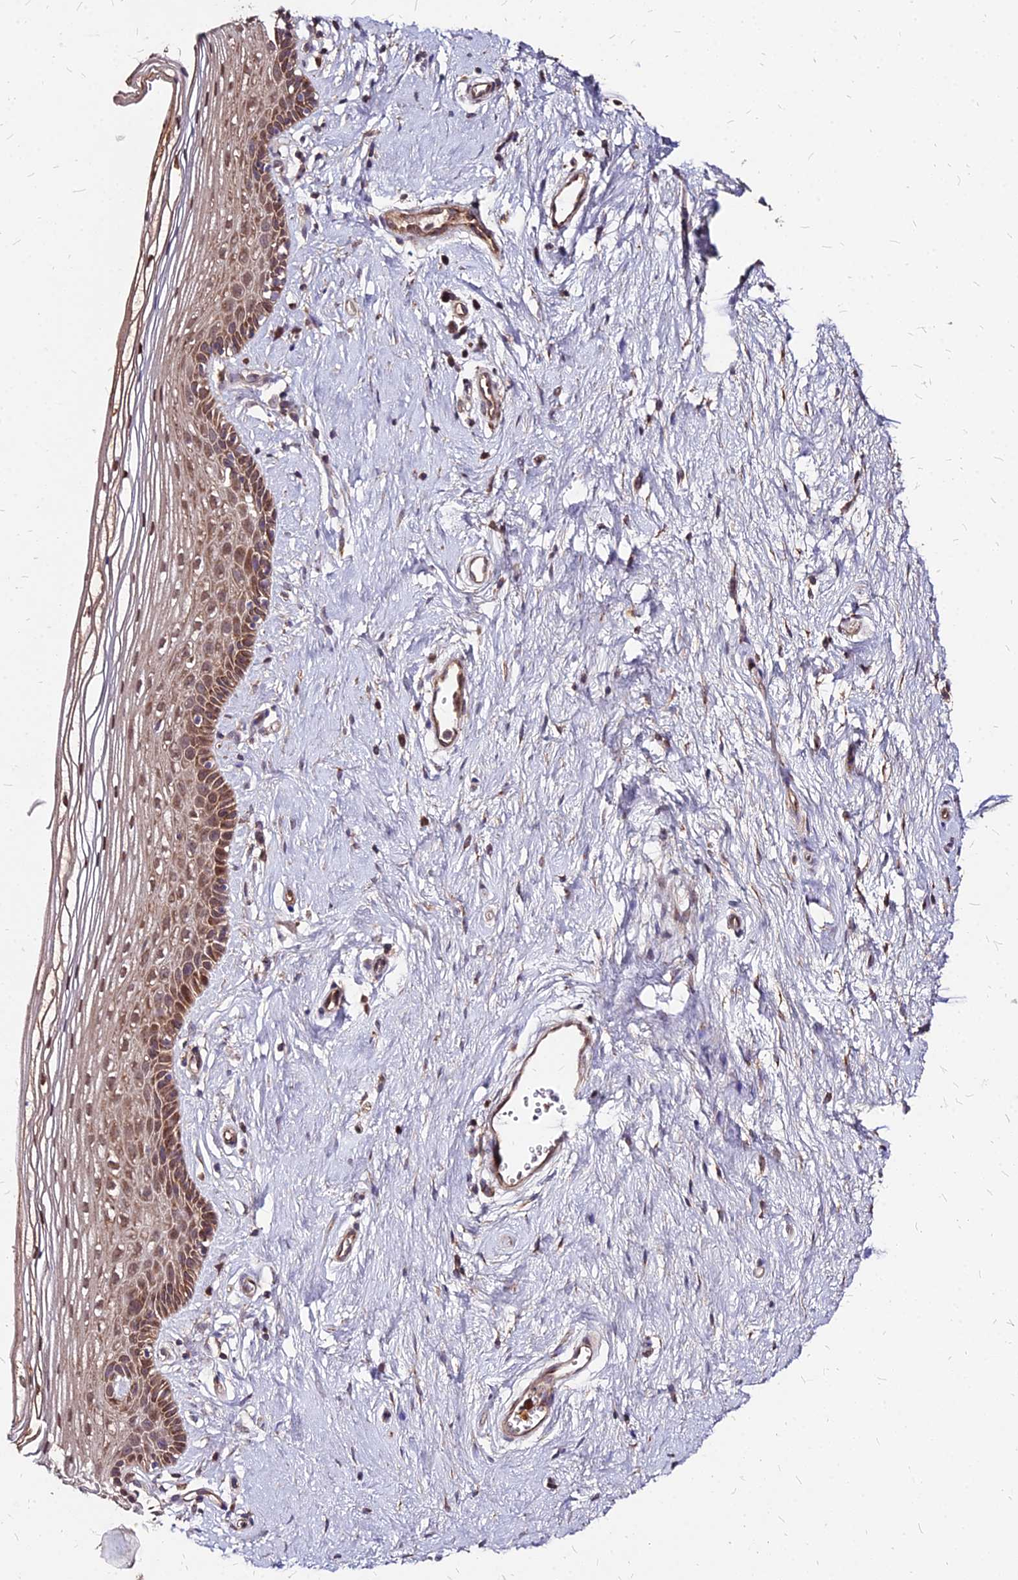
{"staining": {"intensity": "moderate", "quantity": ">75%", "location": "cytoplasmic/membranous,nuclear"}, "tissue": "vagina", "cell_type": "Squamous epithelial cells", "image_type": "normal", "snomed": [{"axis": "morphology", "description": "Normal tissue, NOS"}, {"axis": "topography", "description": "Vagina"}], "caption": "The immunohistochemical stain shows moderate cytoplasmic/membranous,nuclear staining in squamous epithelial cells of normal vagina. (Stains: DAB in brown, nuclei in blue, Microscopy: brightfield microscopy at high magnification).", "gene": "APBA3", "patient": {"sex": "female", "age": 46}}